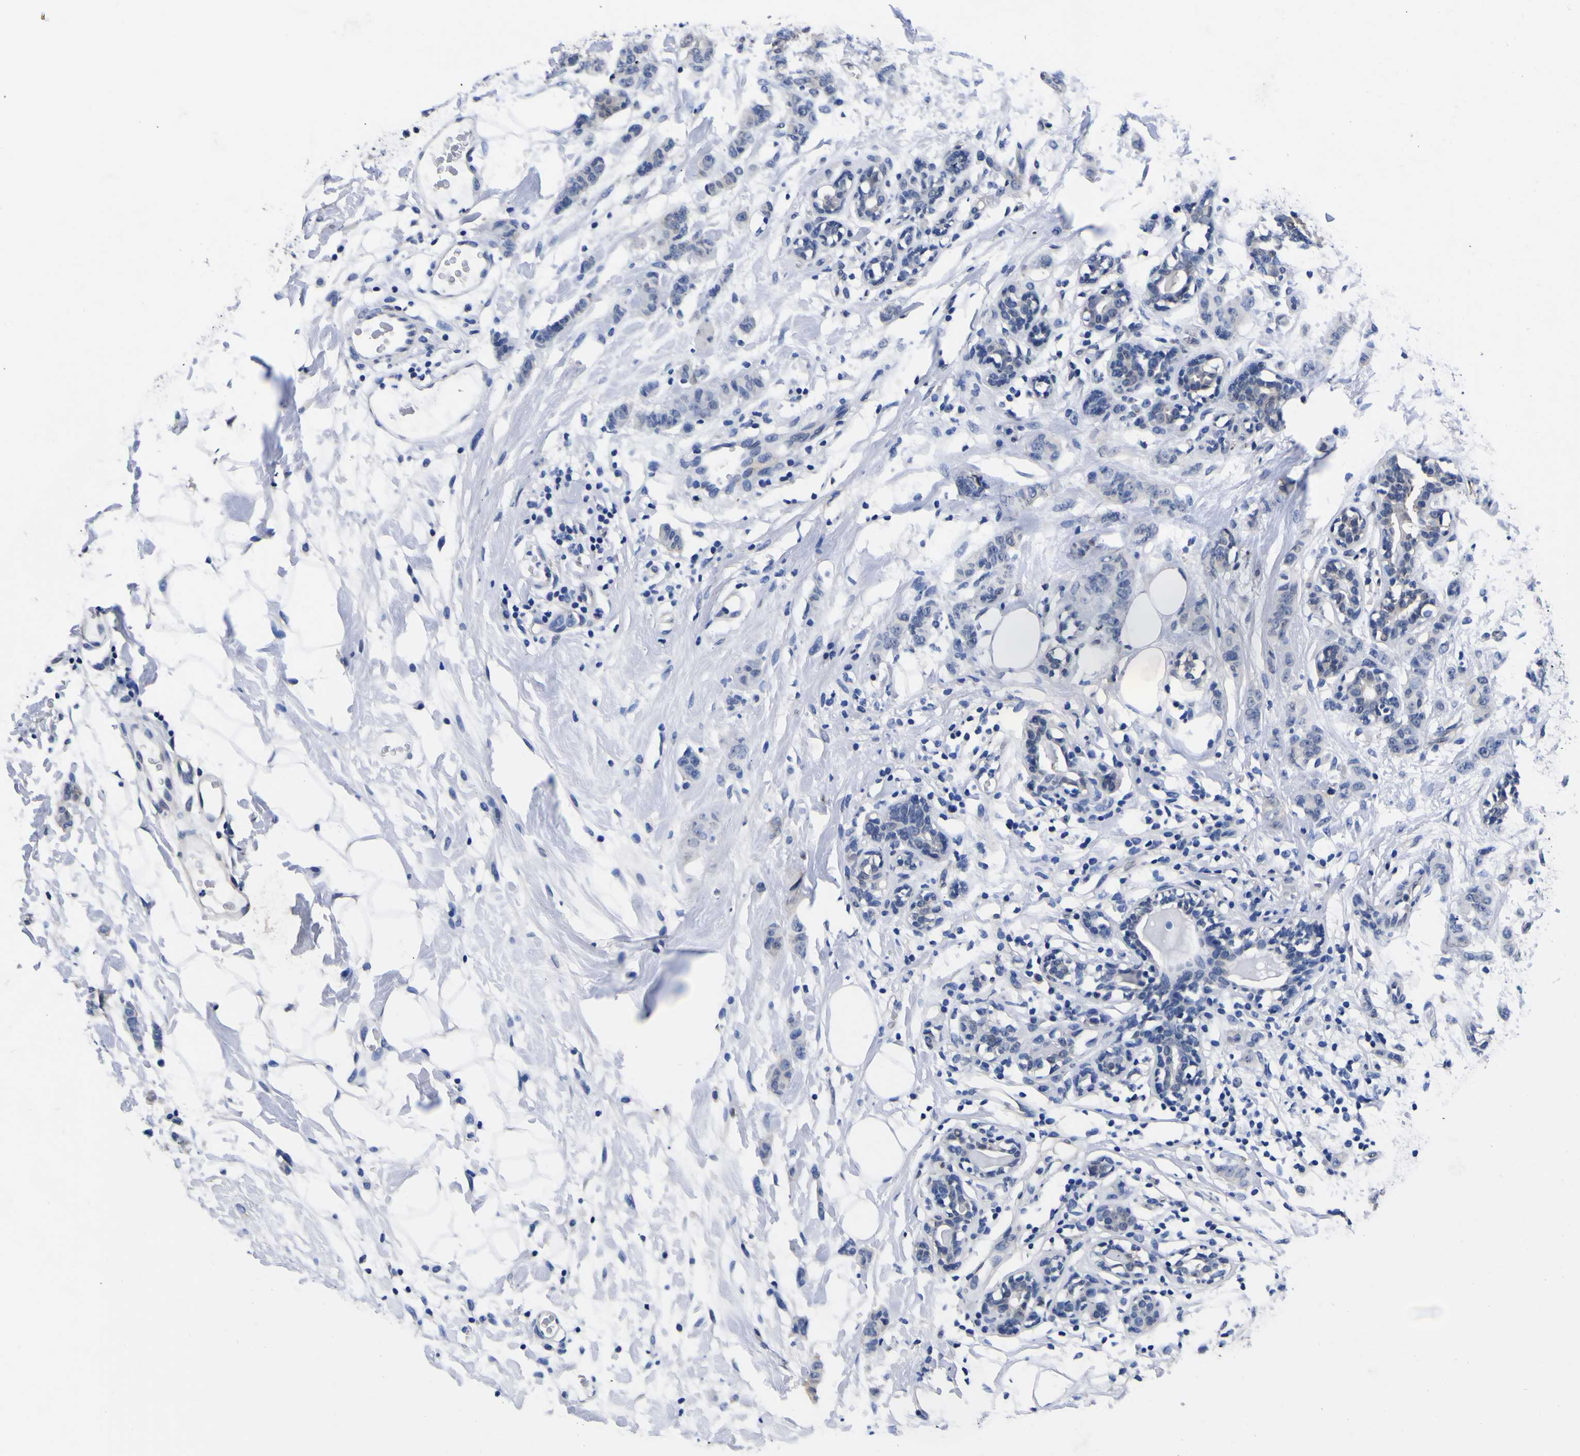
{"staining": {"intensity": "negative", "quantity": "none", "location": "none"}, "tissue": "breast cancer", "cell_type": "Tumor cells", "image_type": "cancer", "snomed": [{"axis": "morphology", "description": "Normal tissue, NOS"}, {"axis": "morphology", "description": "Duct carcinoma"}, {"axis": "topography", "description": "Breast"}], "caption": "Infiltrating ductal carcinoma (breast) stained for a protein using immunohistochemistry displays no positivity tumor cells.", "gene": "FAM110B", "patient": {"sex": "female", "age": 40}}